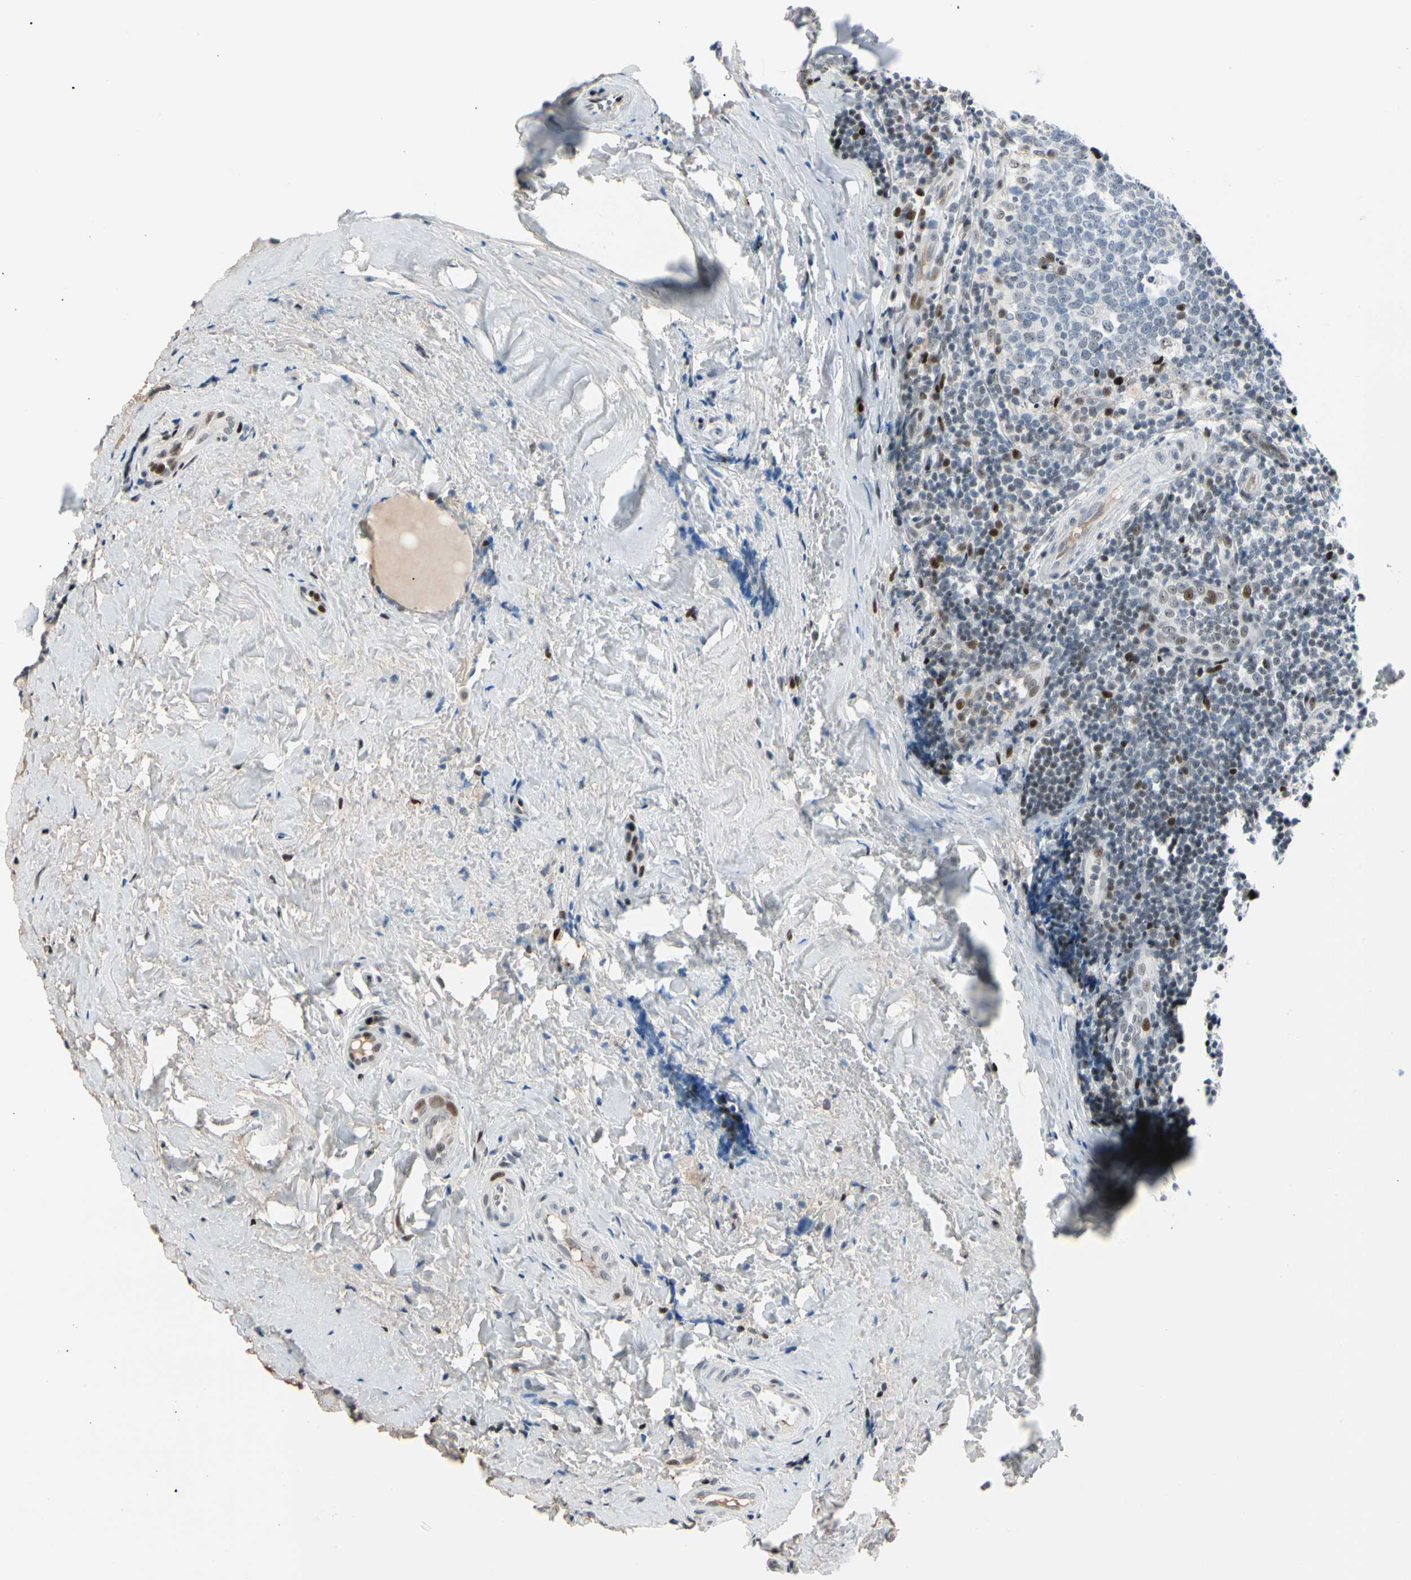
{"staining": {"intensity": "weak", "quantity": "<25%", "location": "nuclear"}, "tissue": "tonsil", "cell_type": "Germinal center cells", "image_type": "normal", "snomed": [{"axis": "morphology", "description": "Normal tissue, NOS"}, {"axis": "topography", "description": "Tonsil"}], "caption": "High power microscopy photomicrograph of an immunohistochemistry photomicrograph of unremarkable tonsil, revealing no significant expression in germinal center cells.", "gene": "FOXO3", "patient": {"sex": "male", "age": 31}}